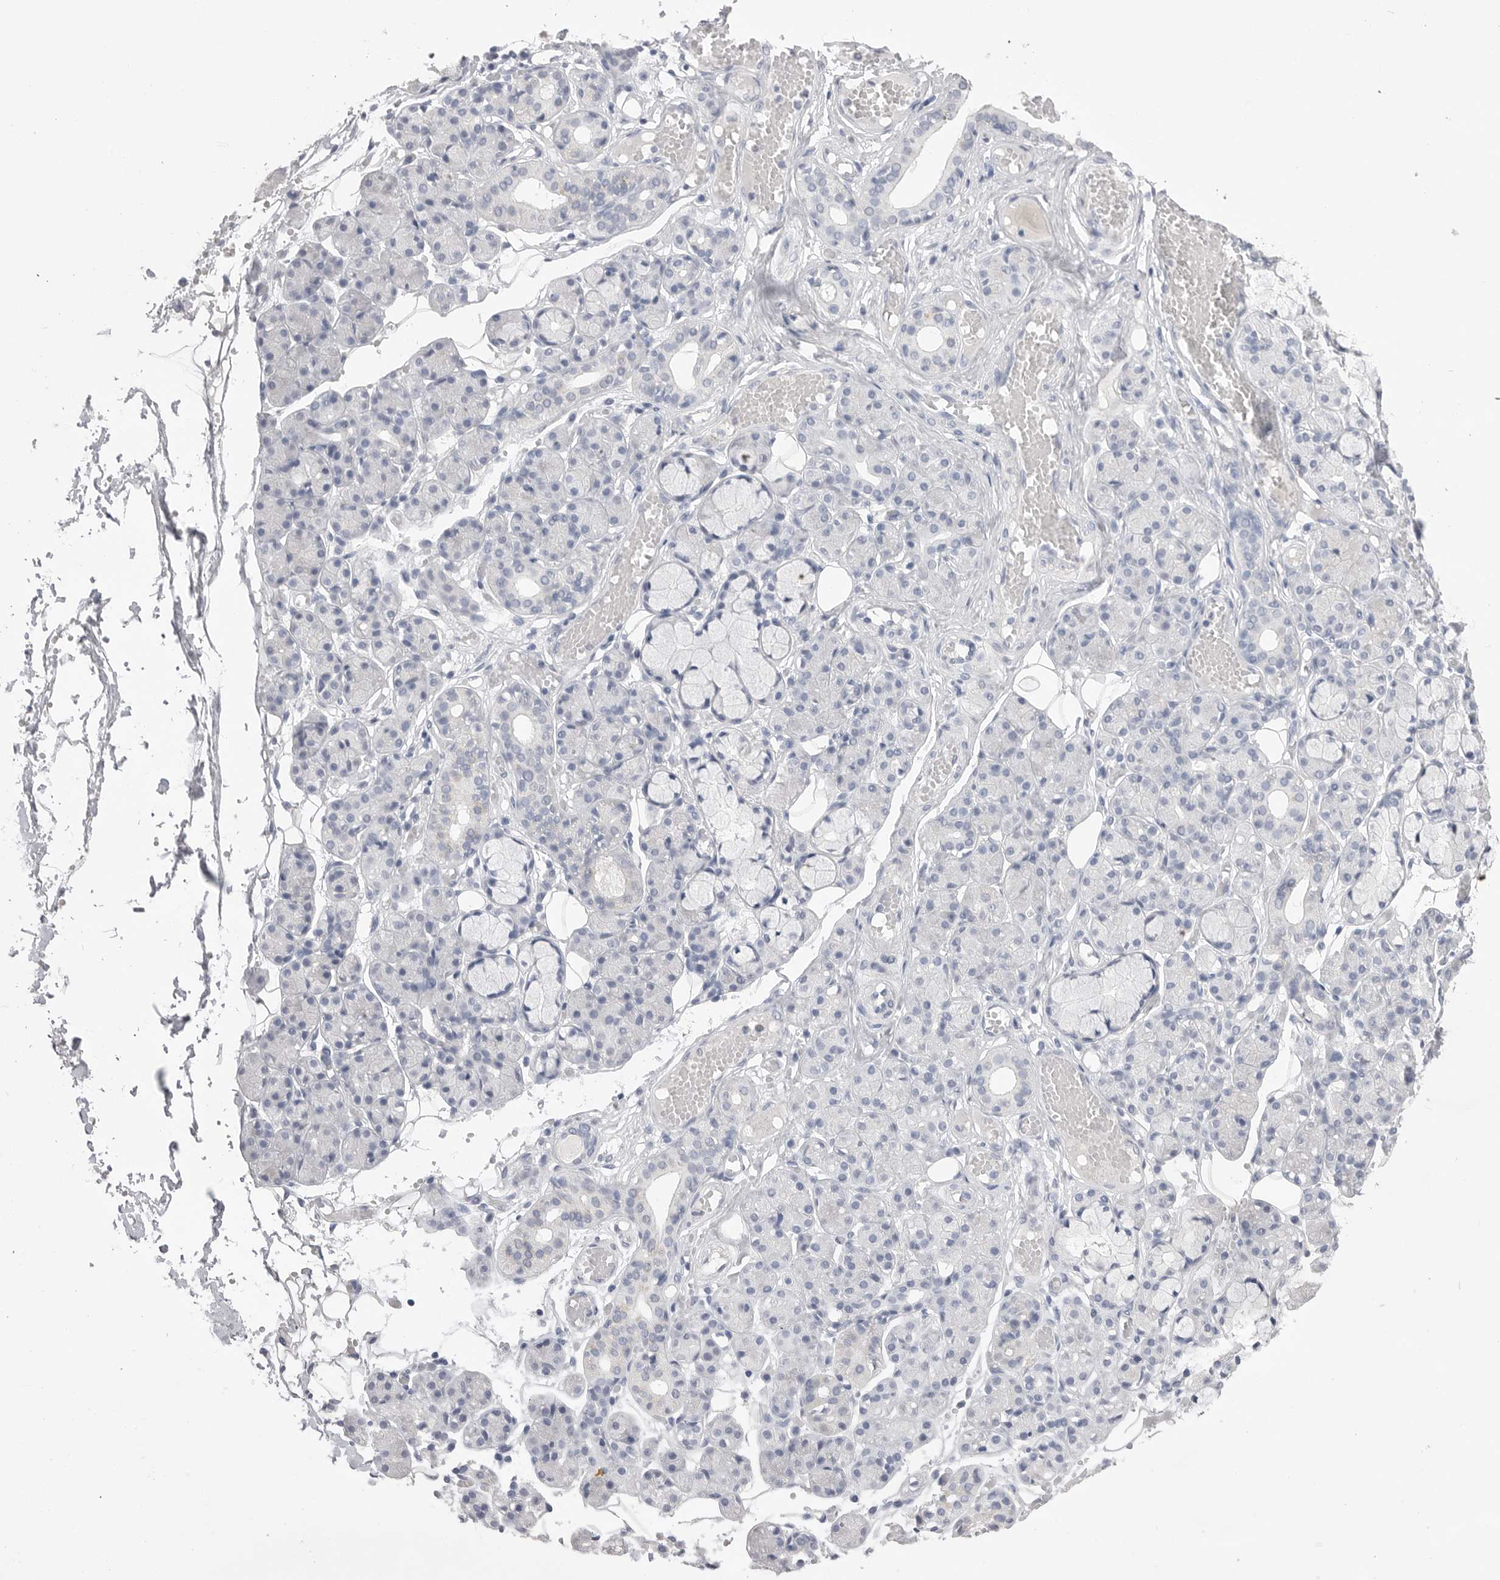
{"staining": {"intensity": "negative", "quantity": "none", "location": "none"}, "tissue": "salivary gland", "cell_type": "Glandular cells", "image_type": "normal", "snomed": [{"axis": "morphology", "description": "Normal tissue, NOS"}, {"axis": "topography", "description": "Salivary gland"}], "caption": "Immunohistochemical staining of normal salivary gland reveals no significant expression in glandular cells.", "gene": "CPB1", "patient": {"sex": "male", "age": 63}}